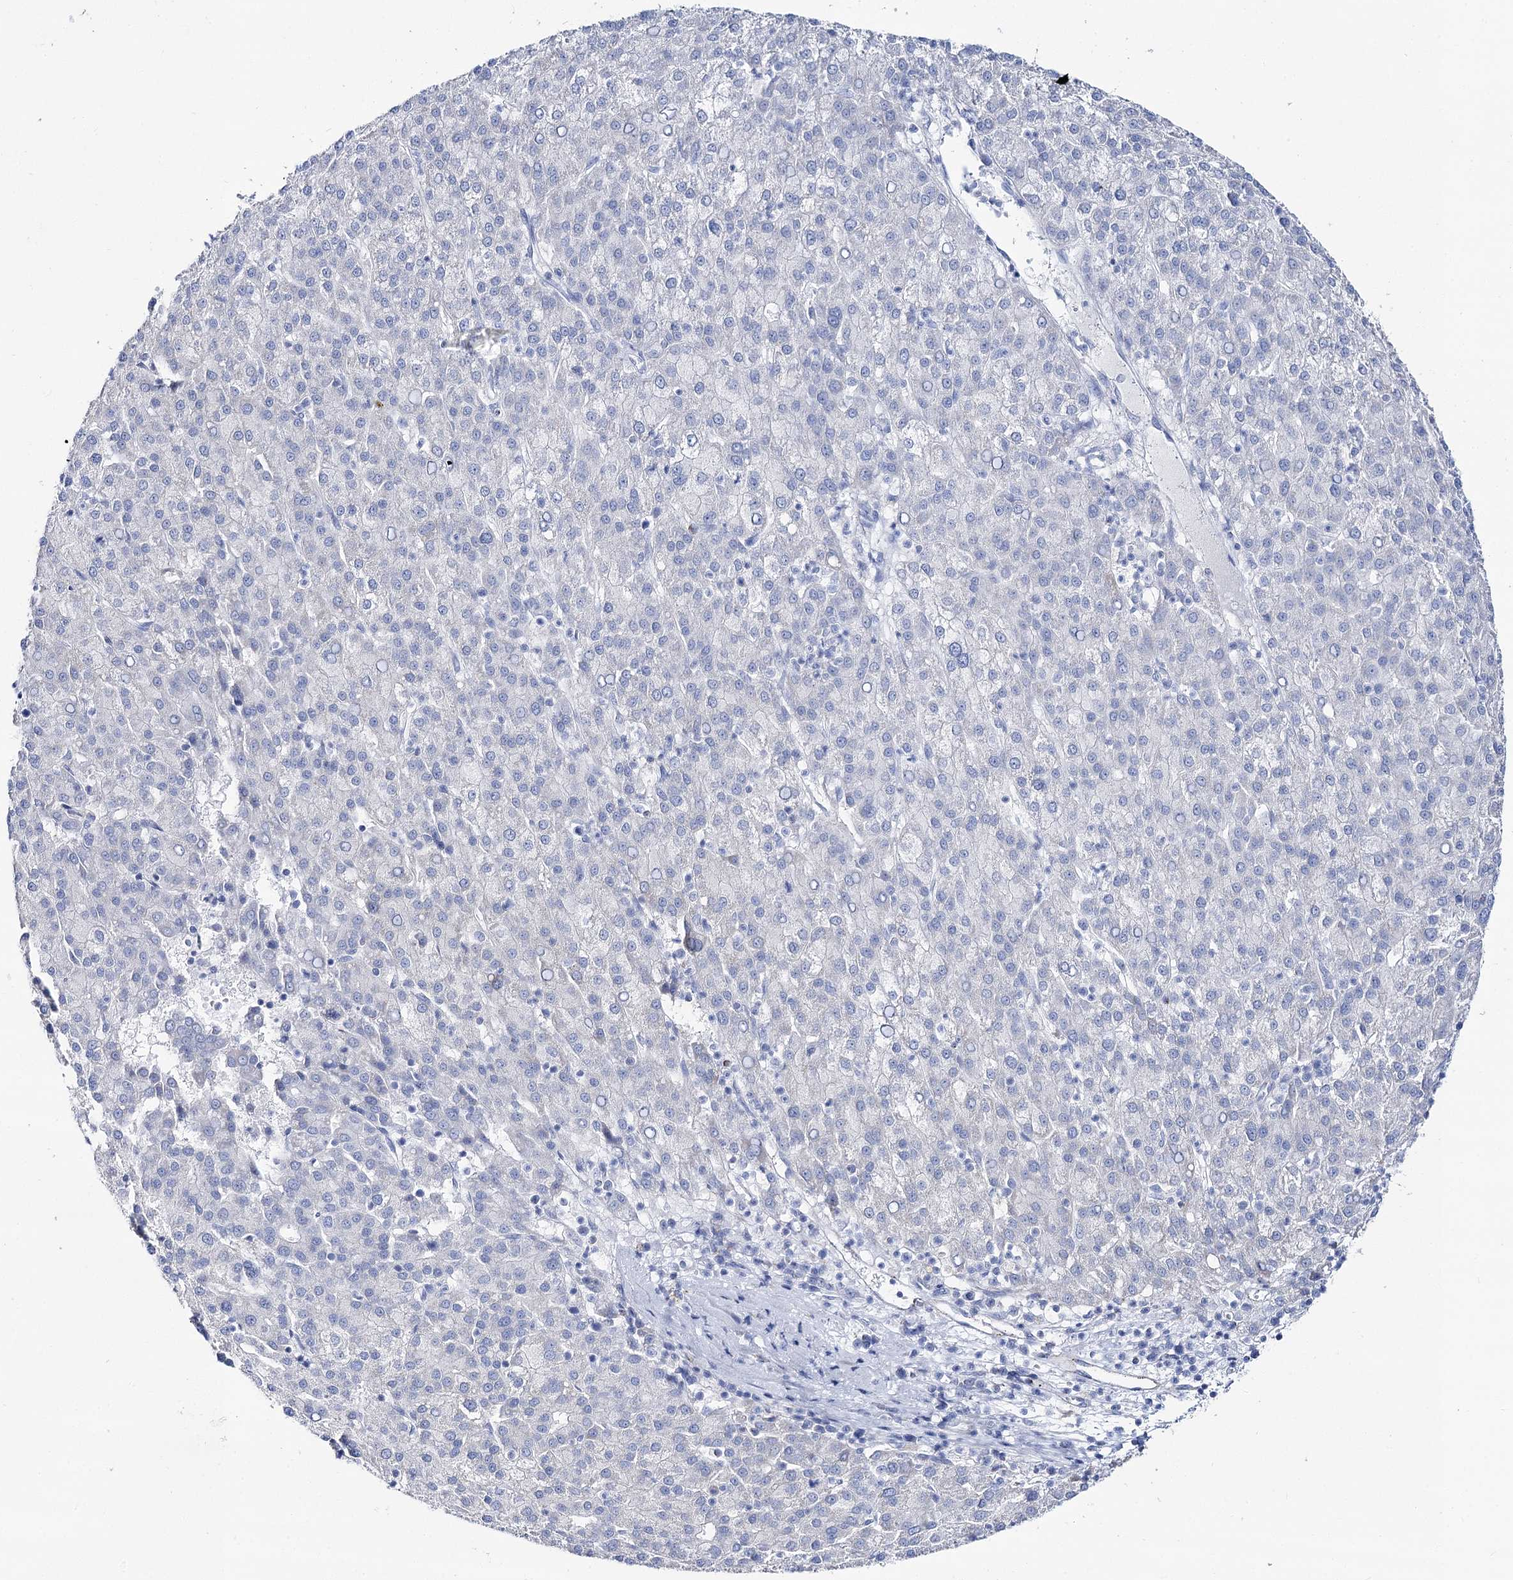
{"staining": {"intensity": "negative", "quantity": "none", "location": "none"}, "tissue": "liver cancer", "cell_type": "Tumor cells", "image_type": "cancer", "snomed": [{"axis": "morphology", "description": "Carcinoma, Hepatocellular, NOS"}, {"axis": "topography", "description": "Liver"}], "caption": "Hepatocellular carcinoma (liver) stained for a protein using immunohistochemistry (IHC) reveals no expression tumor cells.", "gene": "SLC3A1", "patient": {"sex": "female", "age": 58}}